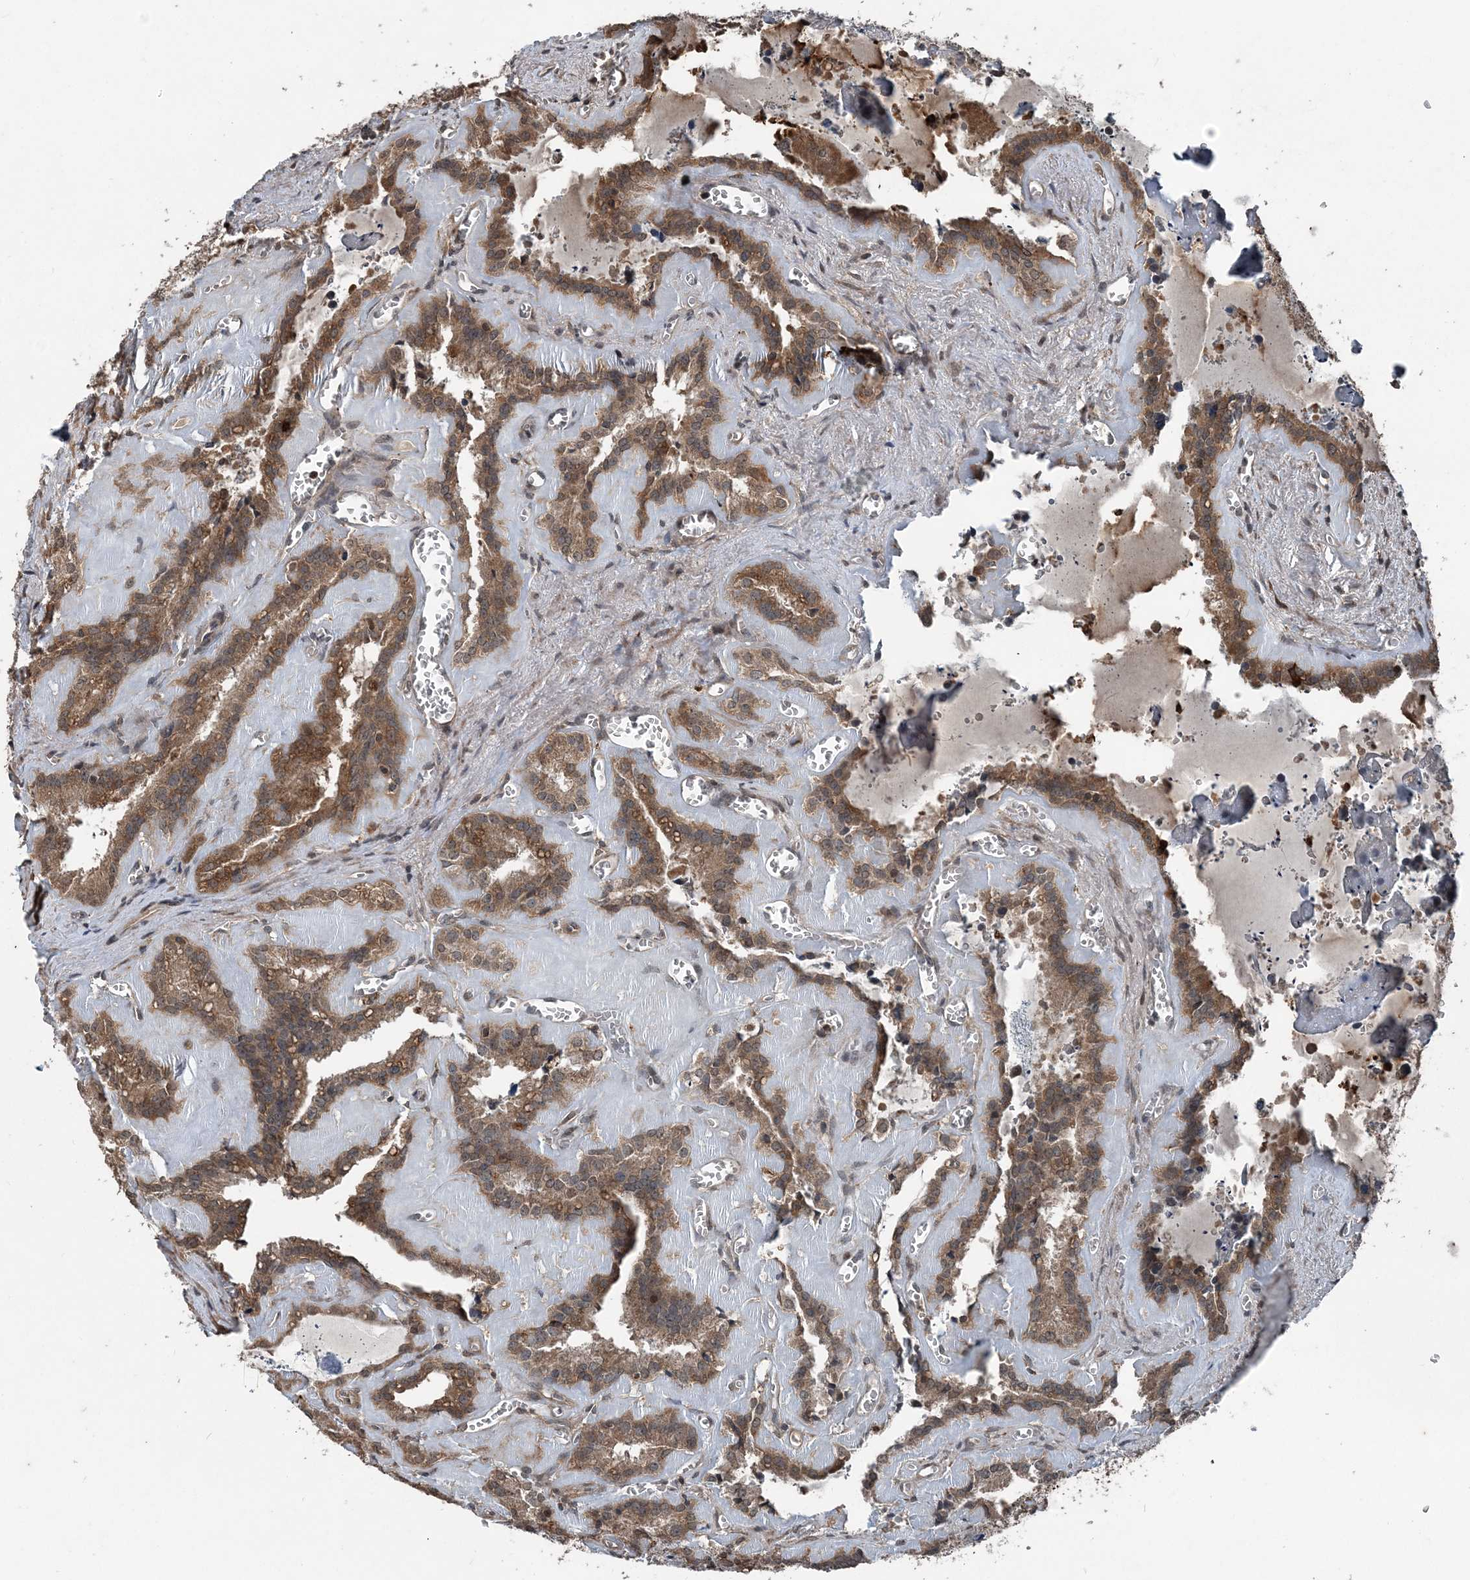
{"staining": {"intensity": "moderate", "quantity": ">75%", "location": "cytoplasmic/membranous"}, "tissue": "seminal vesicle", "cell_type": "Glandular cells", "image_type": "normal", "snomed": [{"axis": "morphology", "description": "Normal tissue, NOS"}, {"axis": "topography", "description": "Prostate"}, {"axis": "topography", "description": "Seminal veicle"}], "caption": "Approximately >75% of glandular cells in unremarkable human seminal vesicle display moderate cytoplasmic/membranous protein positivity as visualized by brown immunohistochemical staining.", "gene": "CFL1", "patient": {"sex": "male", "age": 59}}